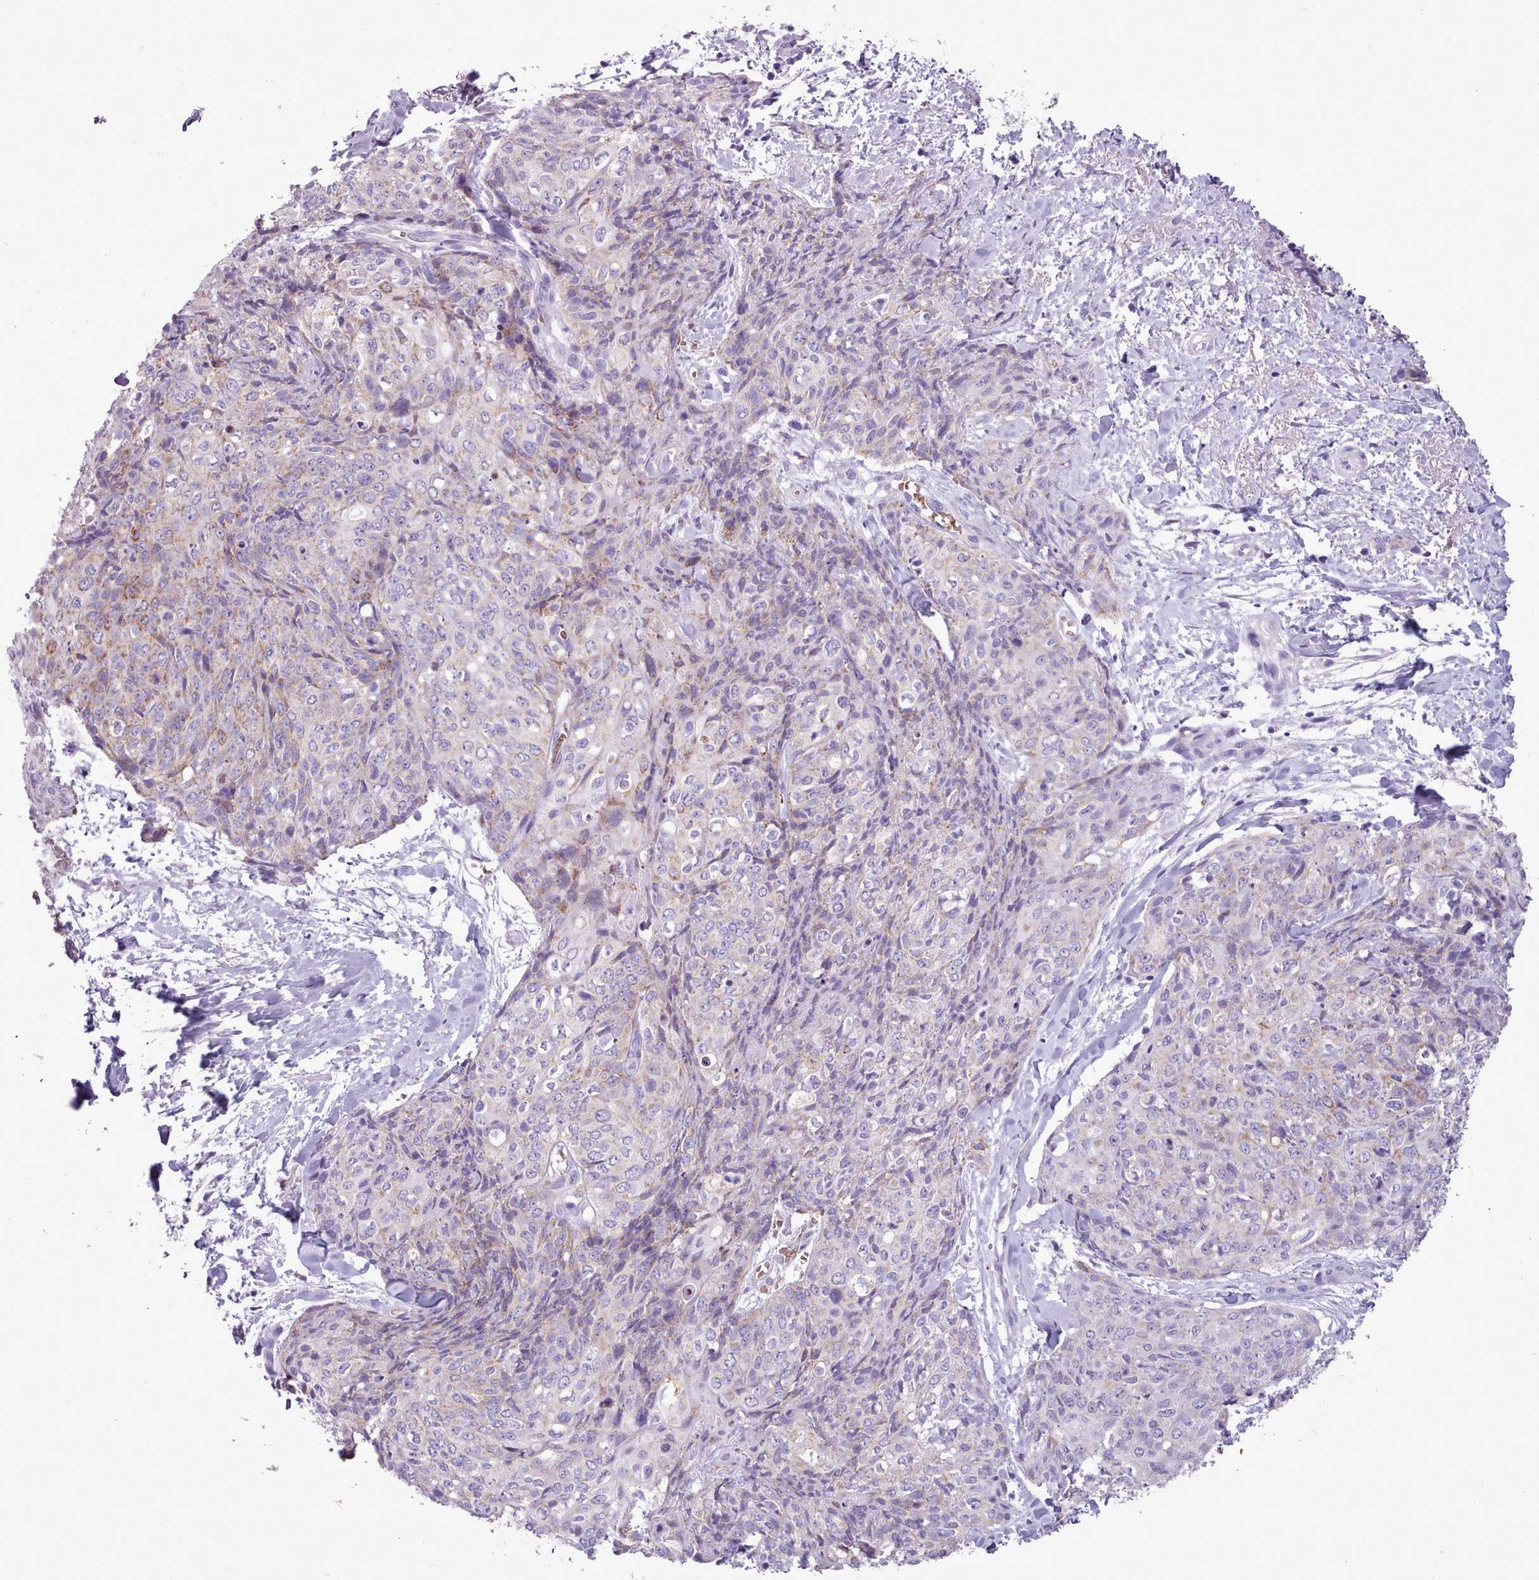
{"staining": {"intensity": "weak", "quantity": "<25%", "location": "cytoplasmic/membranous"}, "tissue": "skin cancer", "cell_type": "Tumor cells", "image_type": "cancer", "snomed": [{"axis": "morphology", "description": "Squamous cell carcinoma, NOS"}, {"axis": "topography", "description": "Skin"}, {"axis": "topography", "description": "Vulva"}], "caption": "DAB (3,3'-diaminobenzidine) immunohistochemical staining of human skin cancer (squamous cell carcinoma) exhibits no significant expression in tumor cells.", "gene": "AK4", "patient": {"sex": "female", "age": 85}}